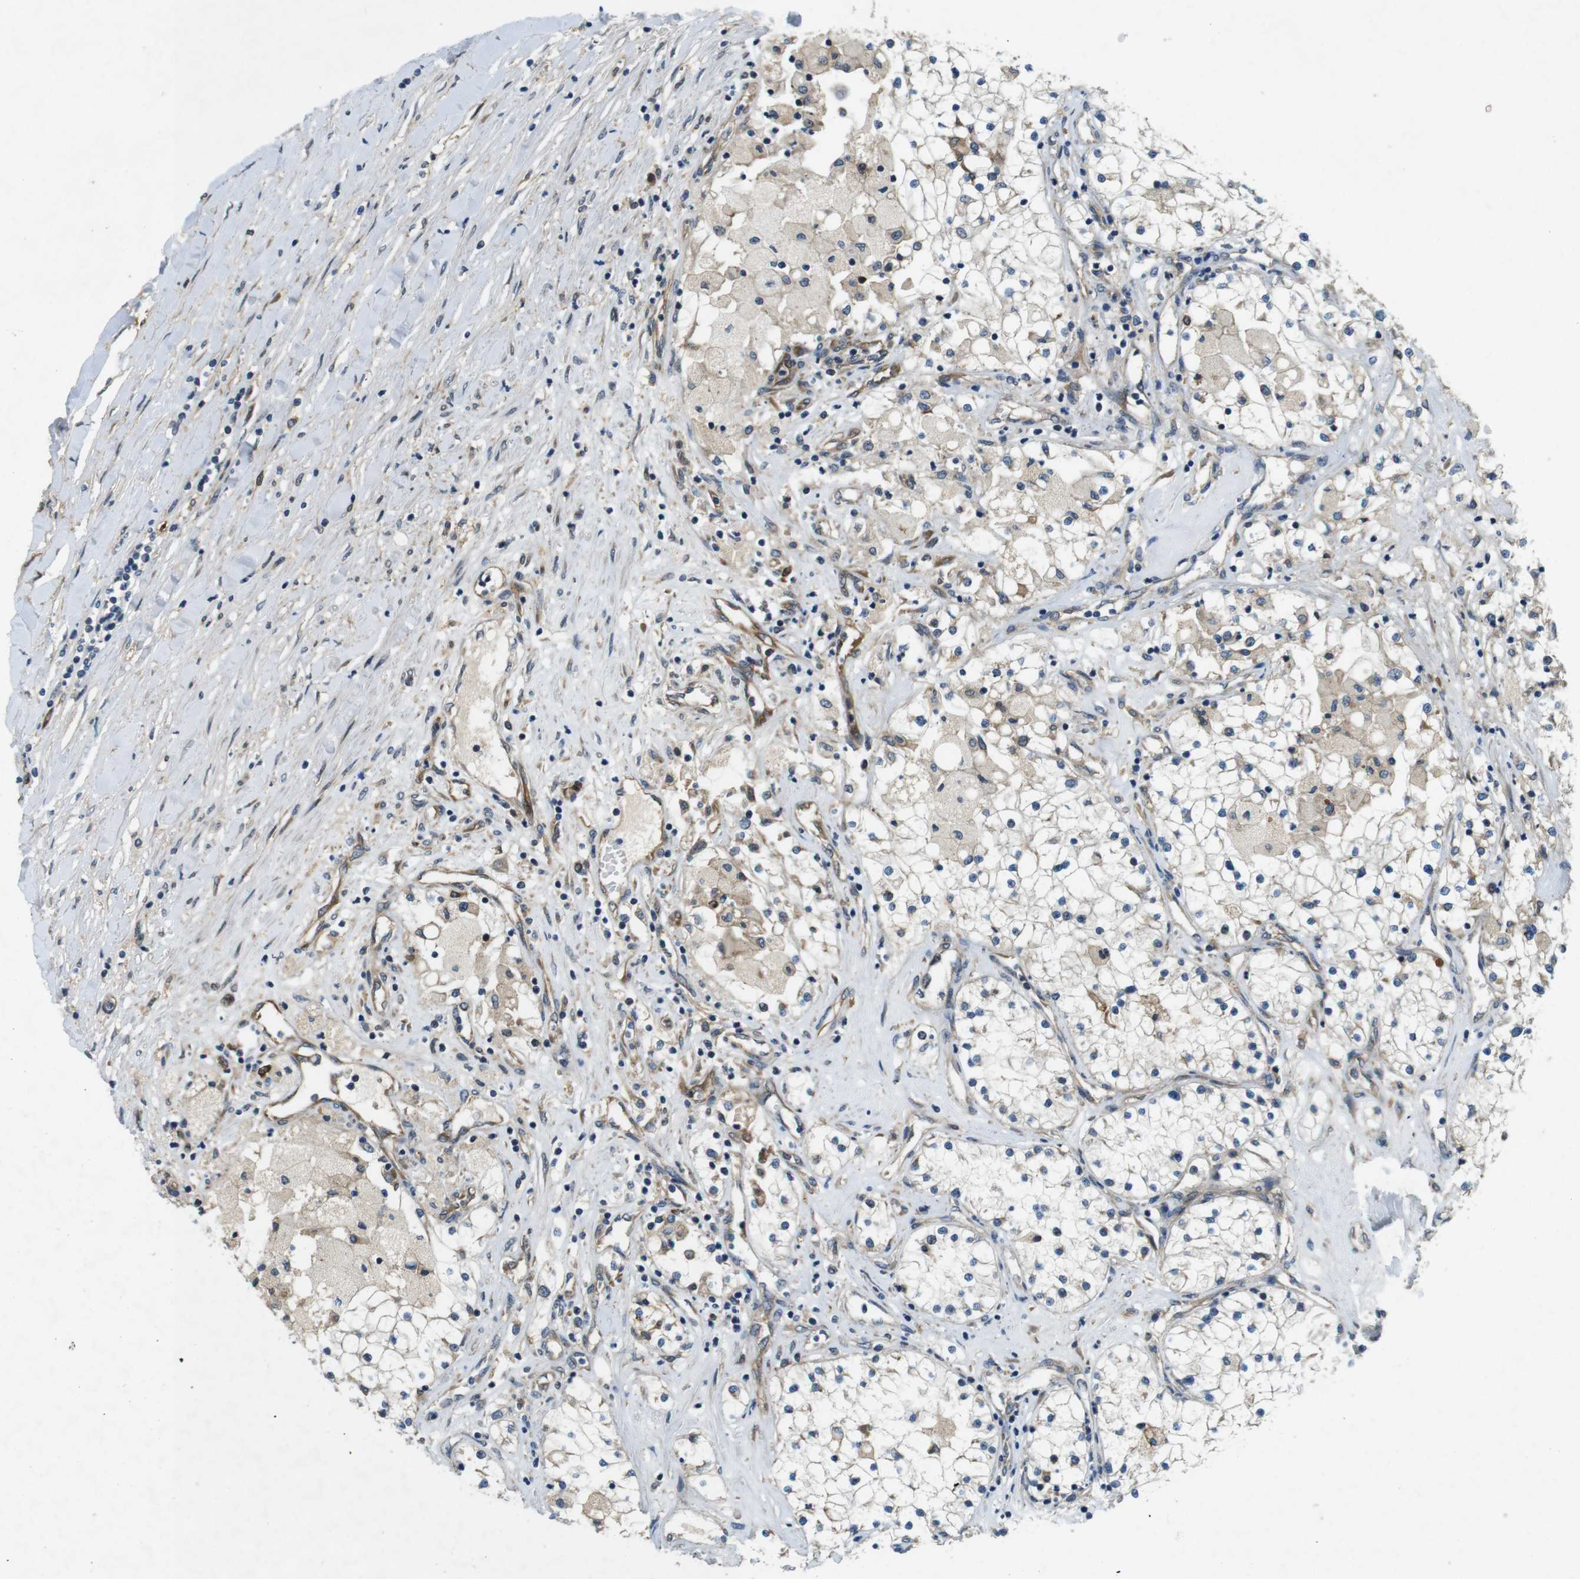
{"staining": {"intensity": "negative", "quantity": "none", "location": "none"}, "tissue": "renal cancer", "cell_type": "Tumor cells", "image_type": "cancer", "snomed": [{"axis": "morphology", "description": "Adenocarcinoma, NOS"}, {"axis": "topography", "description": "Kidney"}], "caption": "DAB immunohistochemical staining of adenocarcinoma (renal) displays no significant expression in tumor cells.", "gene": "PALD1", "patient": {"sex": "male", "age": 68}}